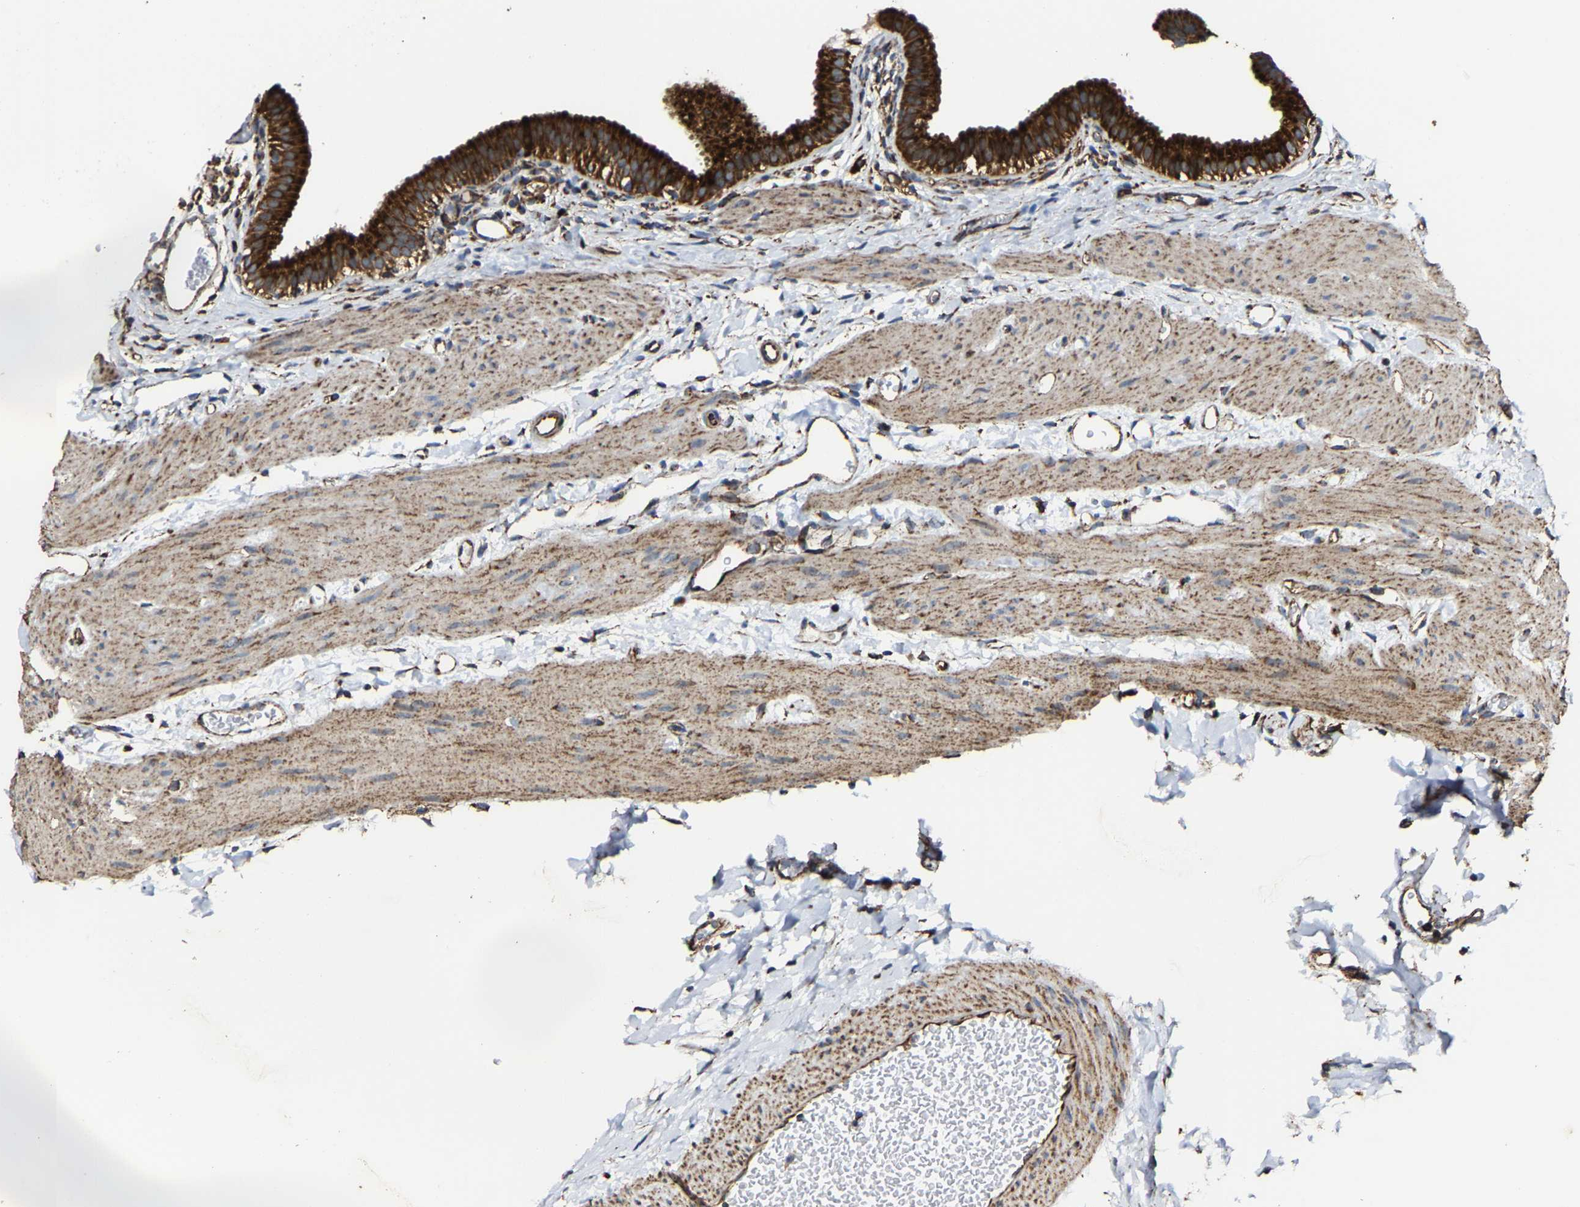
{"staining": {"intensity": "strong", "quantity": ">75%", "location": "cytoplasmic/membranous"}, "tissue": "gallbladder", "cell_type": "Glandular cells", "image_type": "normal", "snomed": [{"axis": "morphology", "description": "Normal tissue, NOS"}, {"axis": "topography", "description": "Gallbladder"}], "caption": "Glandular cells reveal high levels of strong cytoplasmic/membranous expression in approximately >75% of cells in unremarkable human gallbladder. (DAB IHC, brown staining for protein, blue staining for nuclei).", "gene": "NDUFV3", "patient": {"sex": "female", "age": 26}}